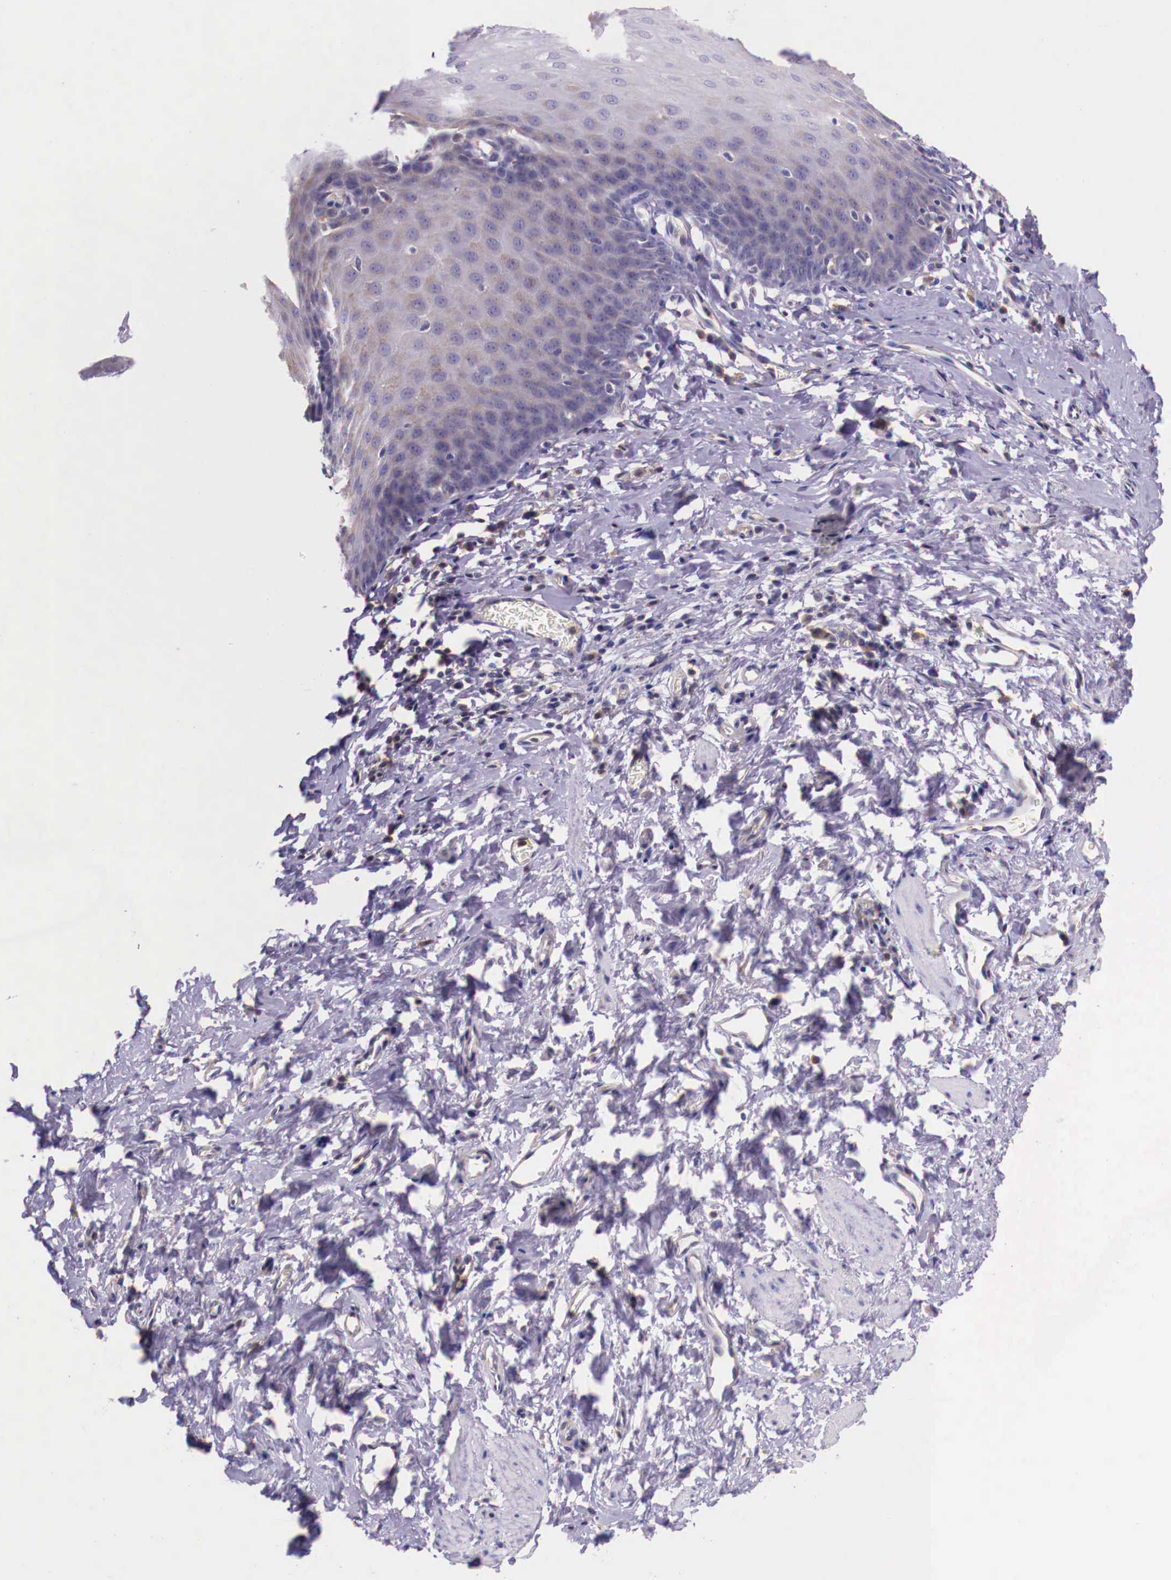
{"staining": {"intensity": "weak", "quantity": "<25%", "location": "cytoplasmic/membranous"}, "tissue": "esophagus", "cell_type": "Squamous epithelial cells", "image_type": "normal", "snomed": [{"axis": "morphology", "description": "Normal tissue, NOS"}, {"axis": "topography", "description": "Esophagus"}], "caption": "Immunohistochemistry photomicrograph of unremarkable human esophagus stained for a protein (brown), which reveals no positivity in squamous epithelial cells.", "gene": "GRIPAP1", "patient": {"sex": "male", "age": 70}}